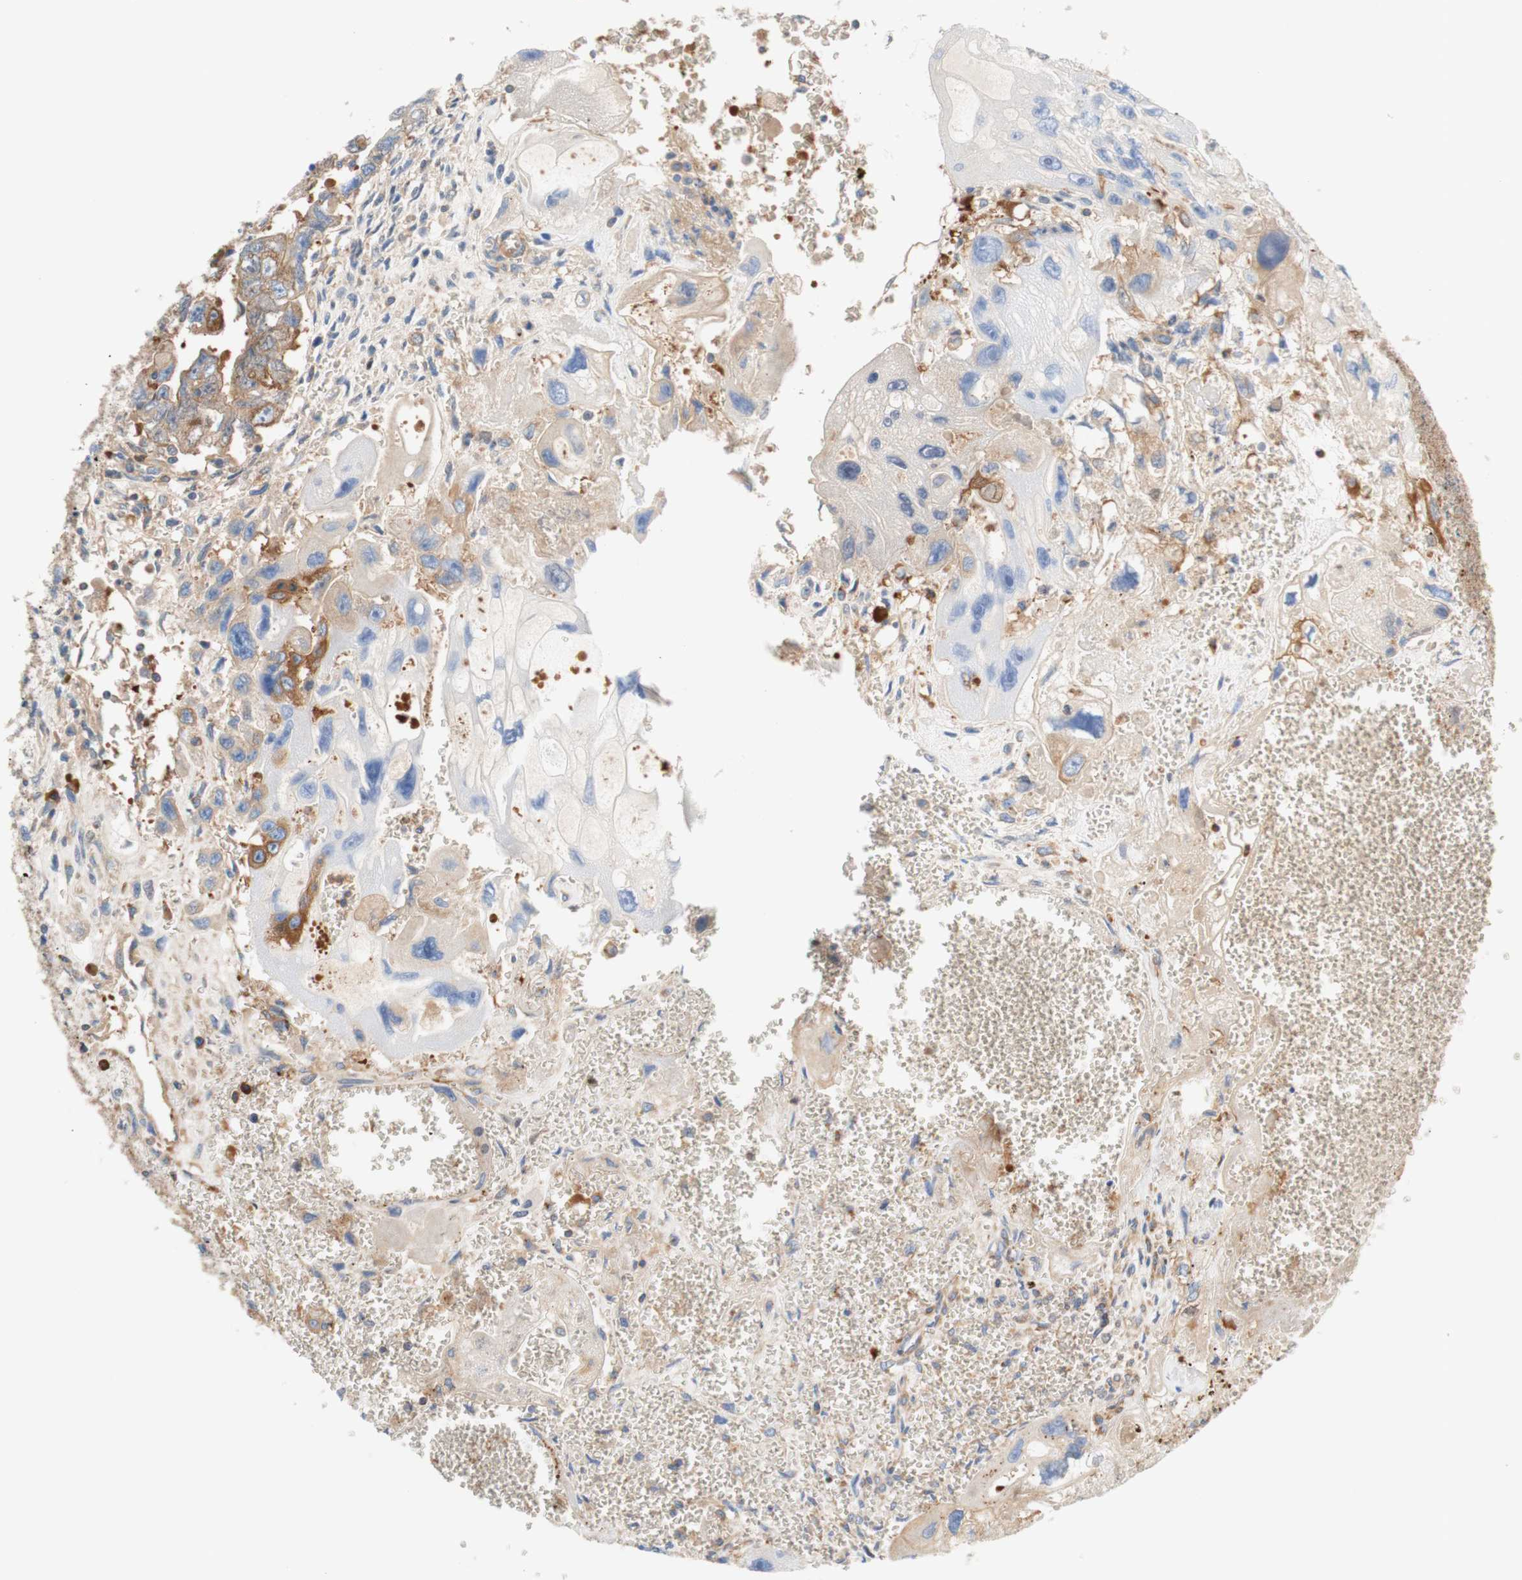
{"staining": {"intensity": "weak", "quantity": ">75%", "location": "cytoplasmic/membranous"}, "tissue": "testis cancer", "cell_type": "Tumor cells", "image_type": "cancer", "snomed": [{"axis": "morphology", "description": "Carcinoma, Embryonal, NOS"}, {"axis": "topography", "description": "Testis"}], "caption": "Immunohistochemistry (IHC) (DAB) staining of testis cancer (embryonal carcinoma) shows weak cytoplasmic/membranous protein positivity in about >75% of tumor cells. (Stains: DAB (3,3'-diaminobenzidine) in brown, nuclei in blue, Microscopy: brightfield microscopy at high magnification).", "gene": "STOM", "patient": {"sex": "male", "age": 28}}